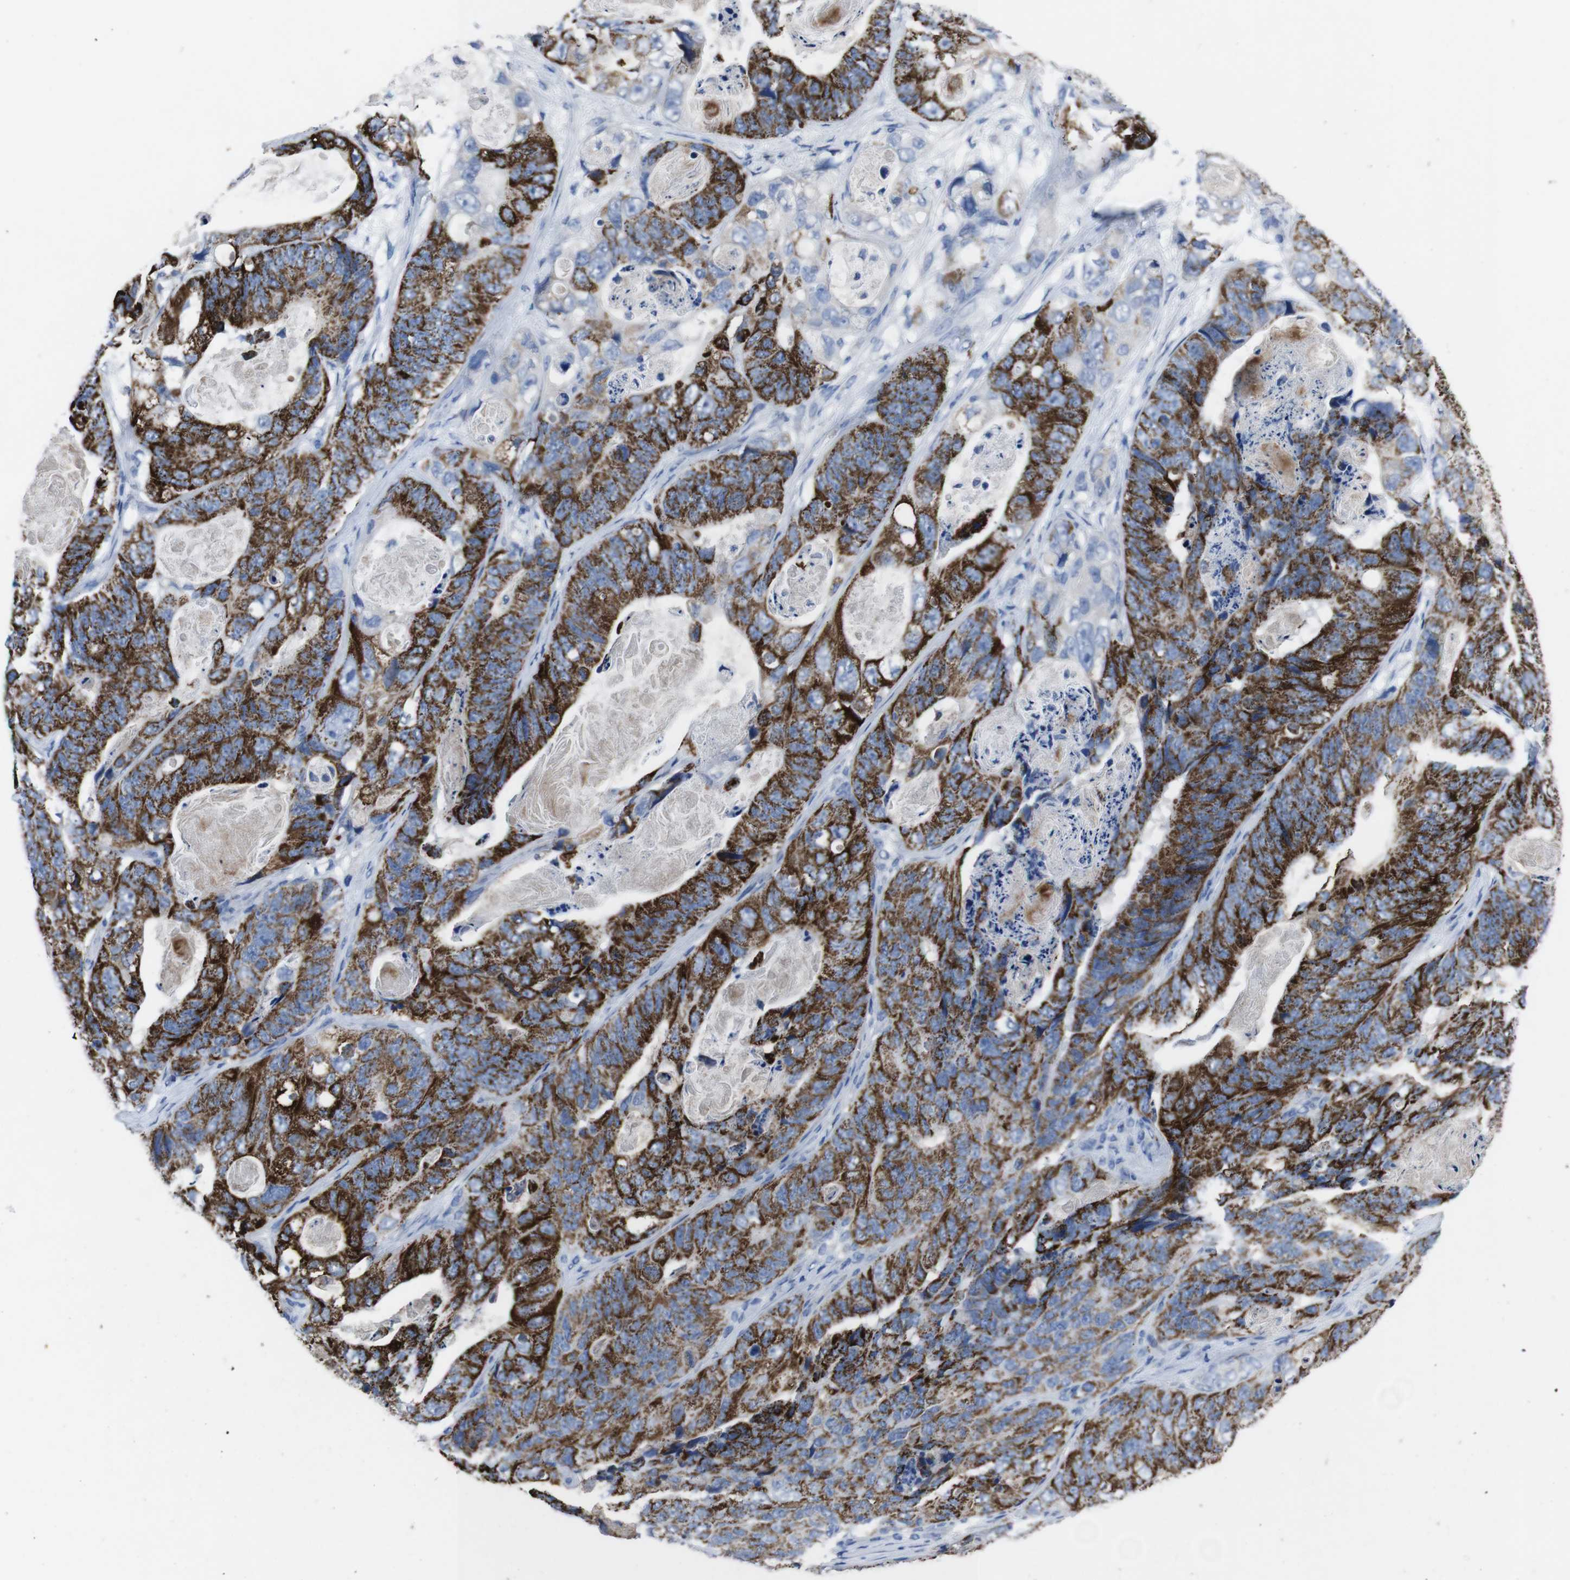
{"staining": {"intensity": "strong", "quantity": ">75%", "location": "cytoplasmic/membranous"}, "tissue": "stomach cancer", "cell_type": "Tumor cells", "image_type": "cancer", "snomed": [{"axis": "morphology", "description": "Adenocarcinoma, NOS"}, {"axis": "topography", "description": "Stomach"}], "caption": "A brown stain shows strong cytoplasmic/membranous expression of a protein in adenocarcinoma (stomach) tumor cells.", "gene": "GJB2", "patient": {"sex": "female", "age": 89}}